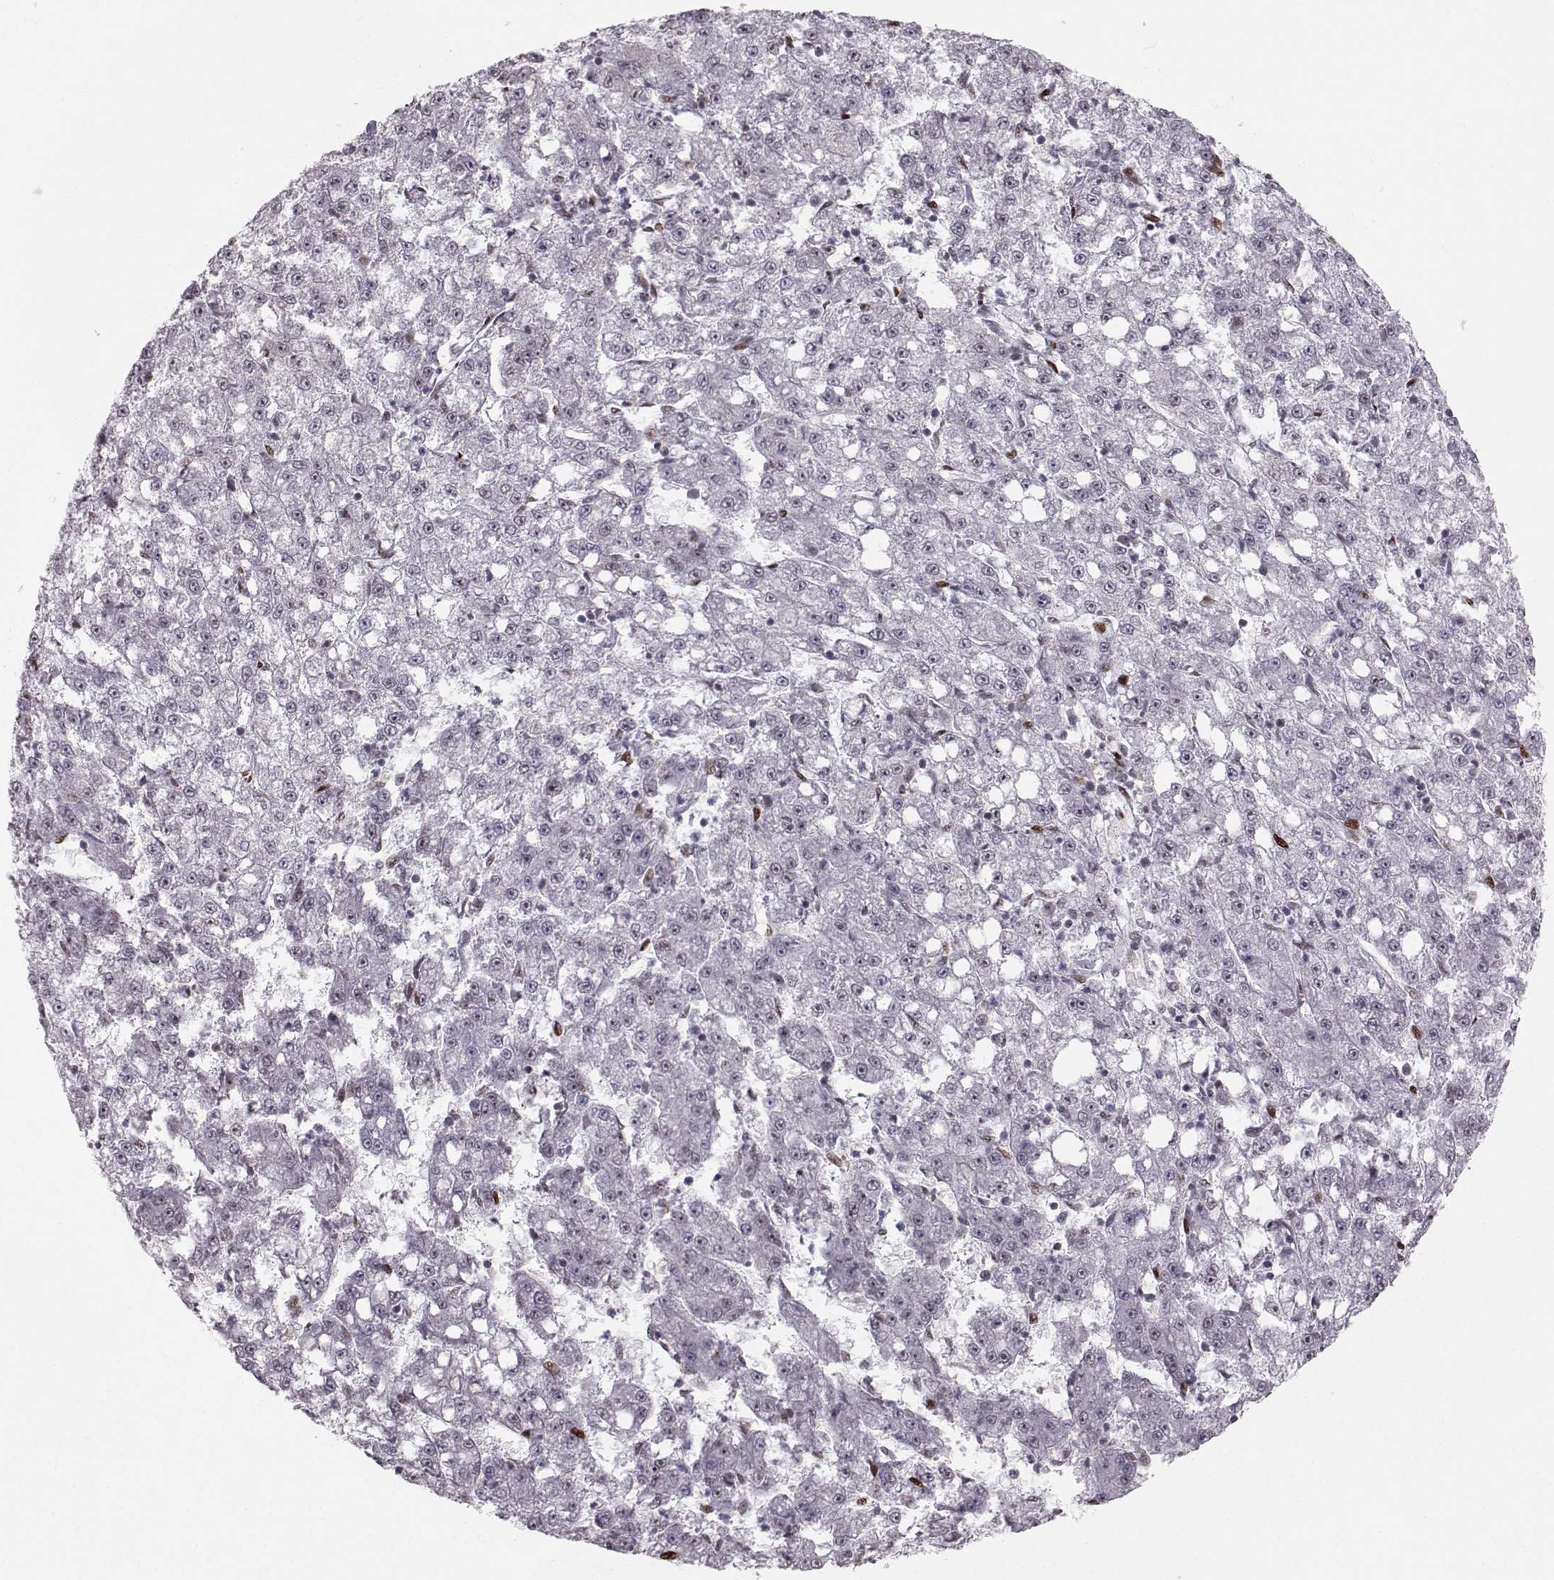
{"staining": {"intensity": "negative", "quantity": "none", "location": "none"}, "tissue": "liver cancer", "cell_type": "Tumor cells", "image_type": "cancer", "snomed": [{"axis": "morphology", "description": "Carcinoma, Hepatocellular, NOS"}, {"axis": "topography", "description": "Liver"}], "caption": "Micrograph shows no protein staining in tumor cells of liver cancer tissue.", "gene": "SNAPC2", "patient": {"sex": "female", "age": 65}}